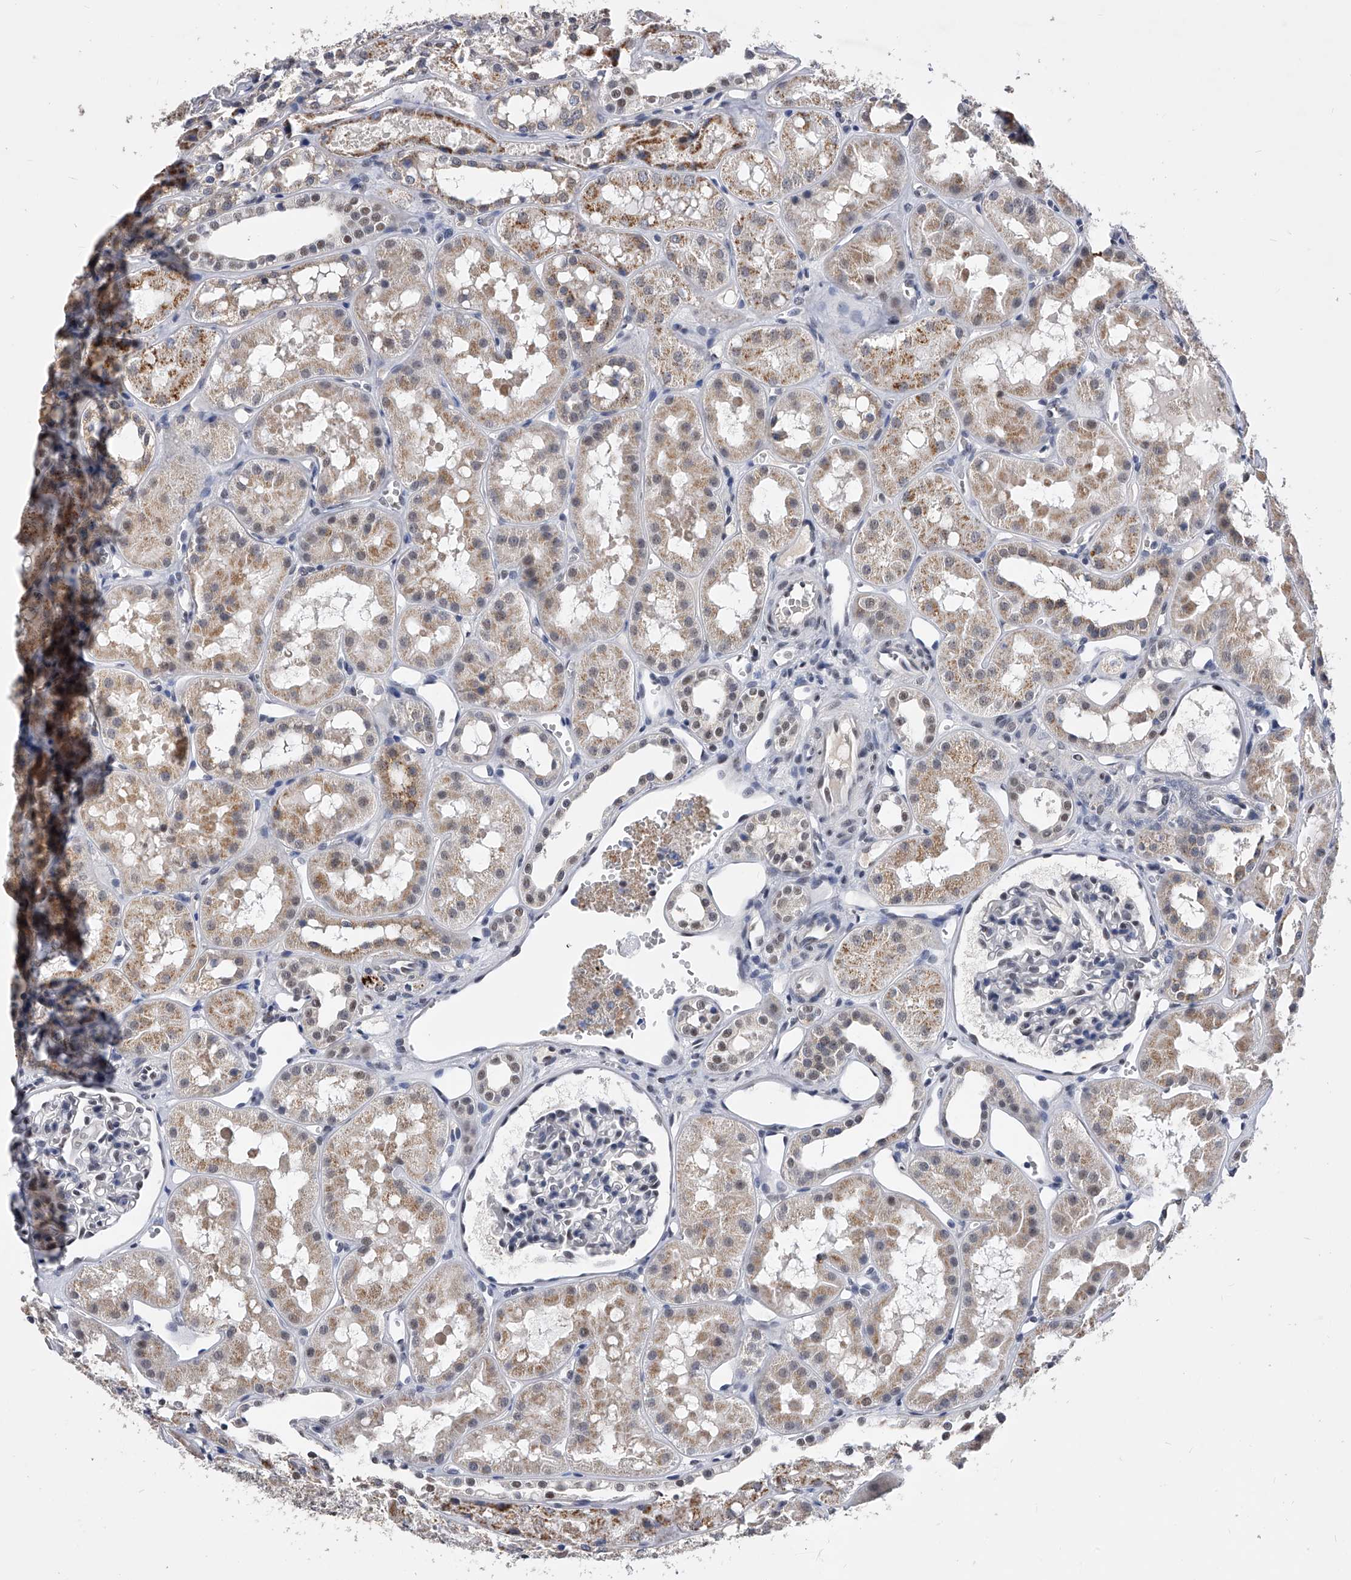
{"staining": {"intensity": "negative", "quantity": "none", "location": "none"}, "tissue": "kidney", "cell_type": "Cells in glomeruli", "image_type": "normal", "snomed": [{"axis": "morphology", "description": "Normal tissue, NOS"}, {"axis": "topography", "description": "Kidney"}], "caption": "There is no significant expression in cells in glomeruli of kidney. (DAB immunohistochemistry visualized using brightfield microscopy, high magnification).", "gene": "ZNF529", "patient": {"sex": "male", "age": 16}}